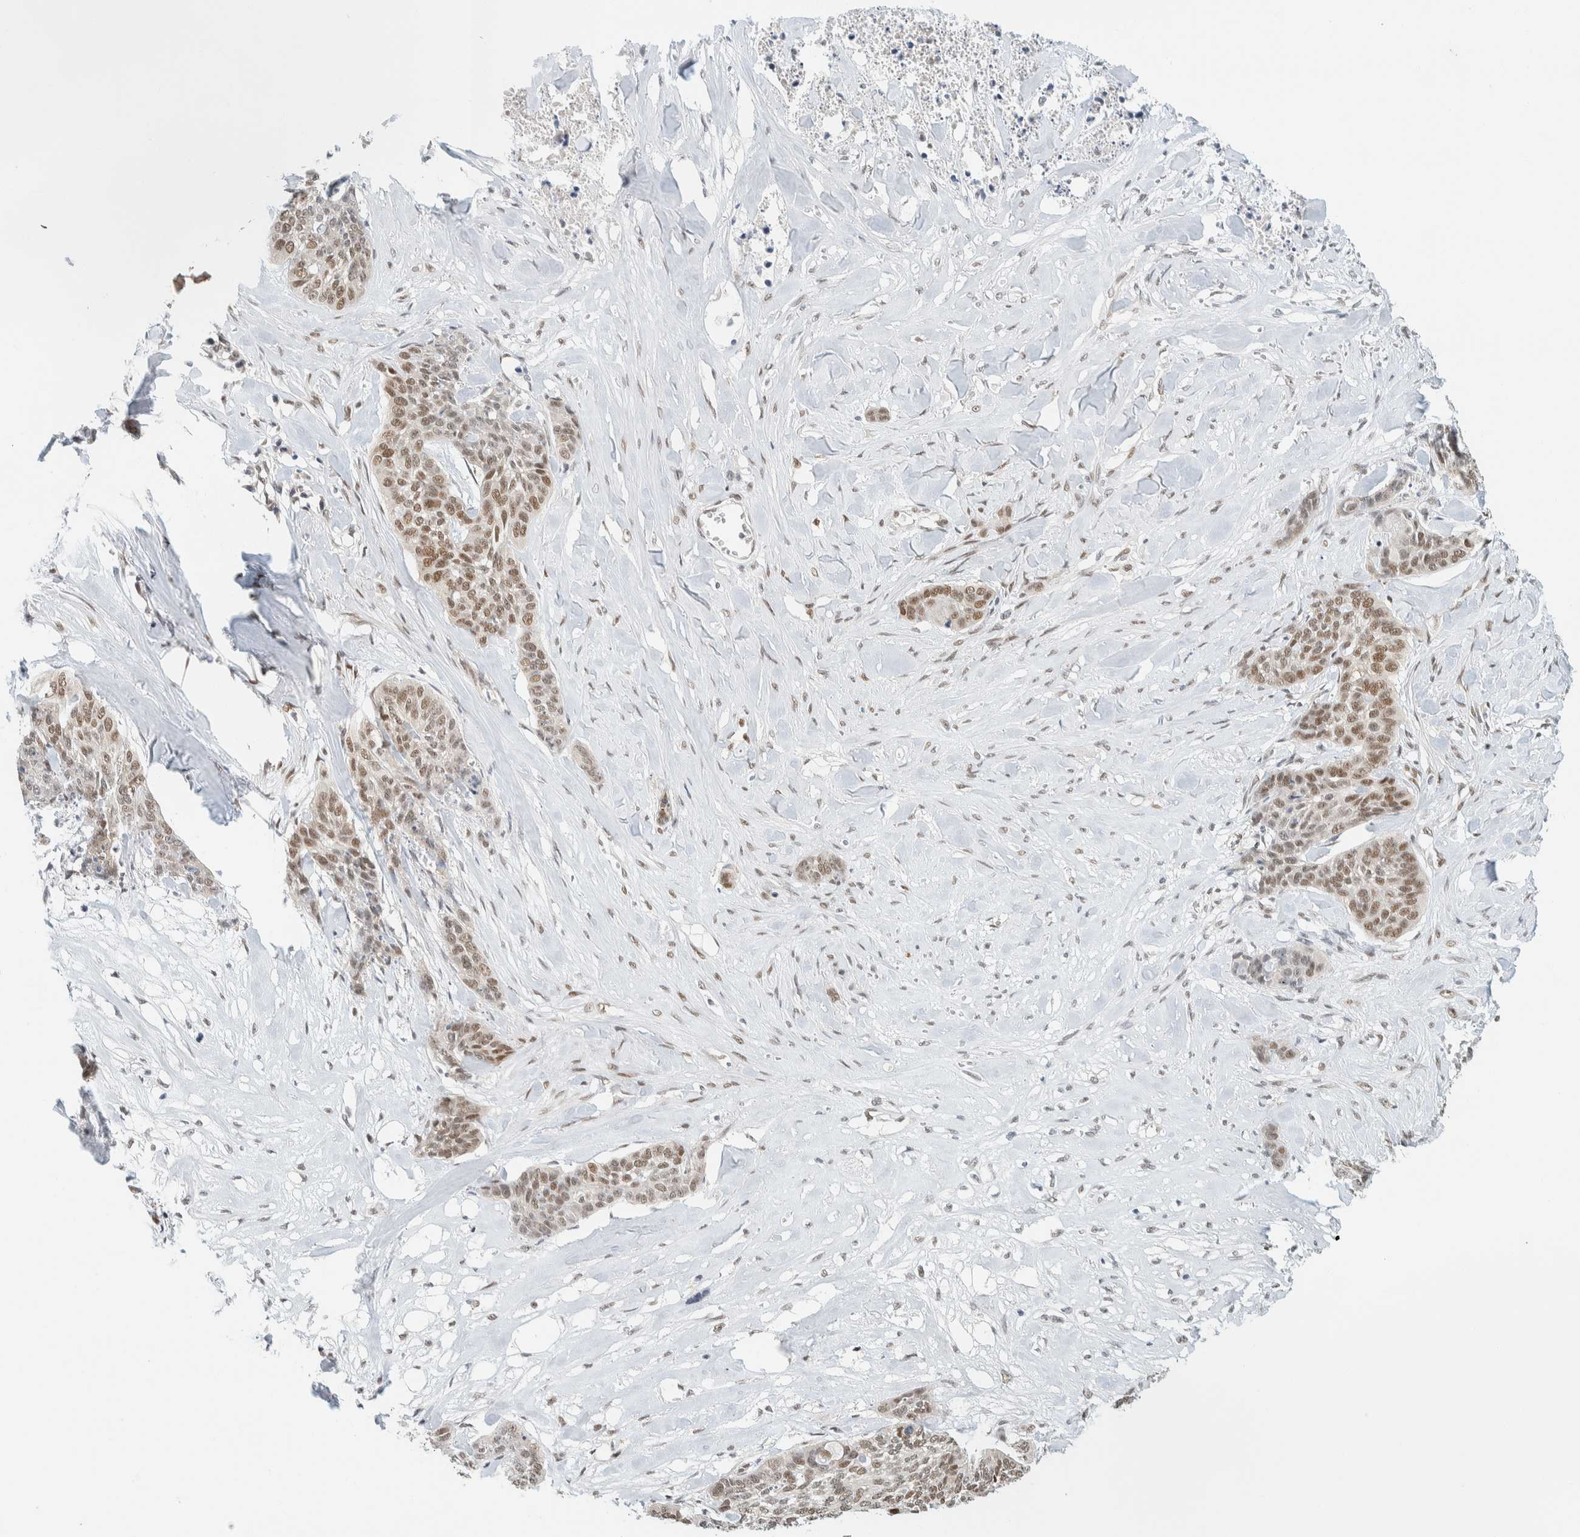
{"staining": {"intensity": "moderate", "quantity": ">75%", "location": "nuclear"}, "tissue": "skin cancer", "cell_type": "Tumor cells", "image_type": "cancer", "snomed": [{"axis": "morphology", "description": "Basal cell carcinoma"}, {"axis": "topography", "description": "Skin"}], "caption": "Immunohistochemistry image of human skin cancer (basal cell carcinoma) stained for a protein (brown), which demonstrates medium levels of moderate nuclear positivity in about >75% of tumor cells.", "gene": "ZNF683", "patient": {"sex": "female", "age": 64}}